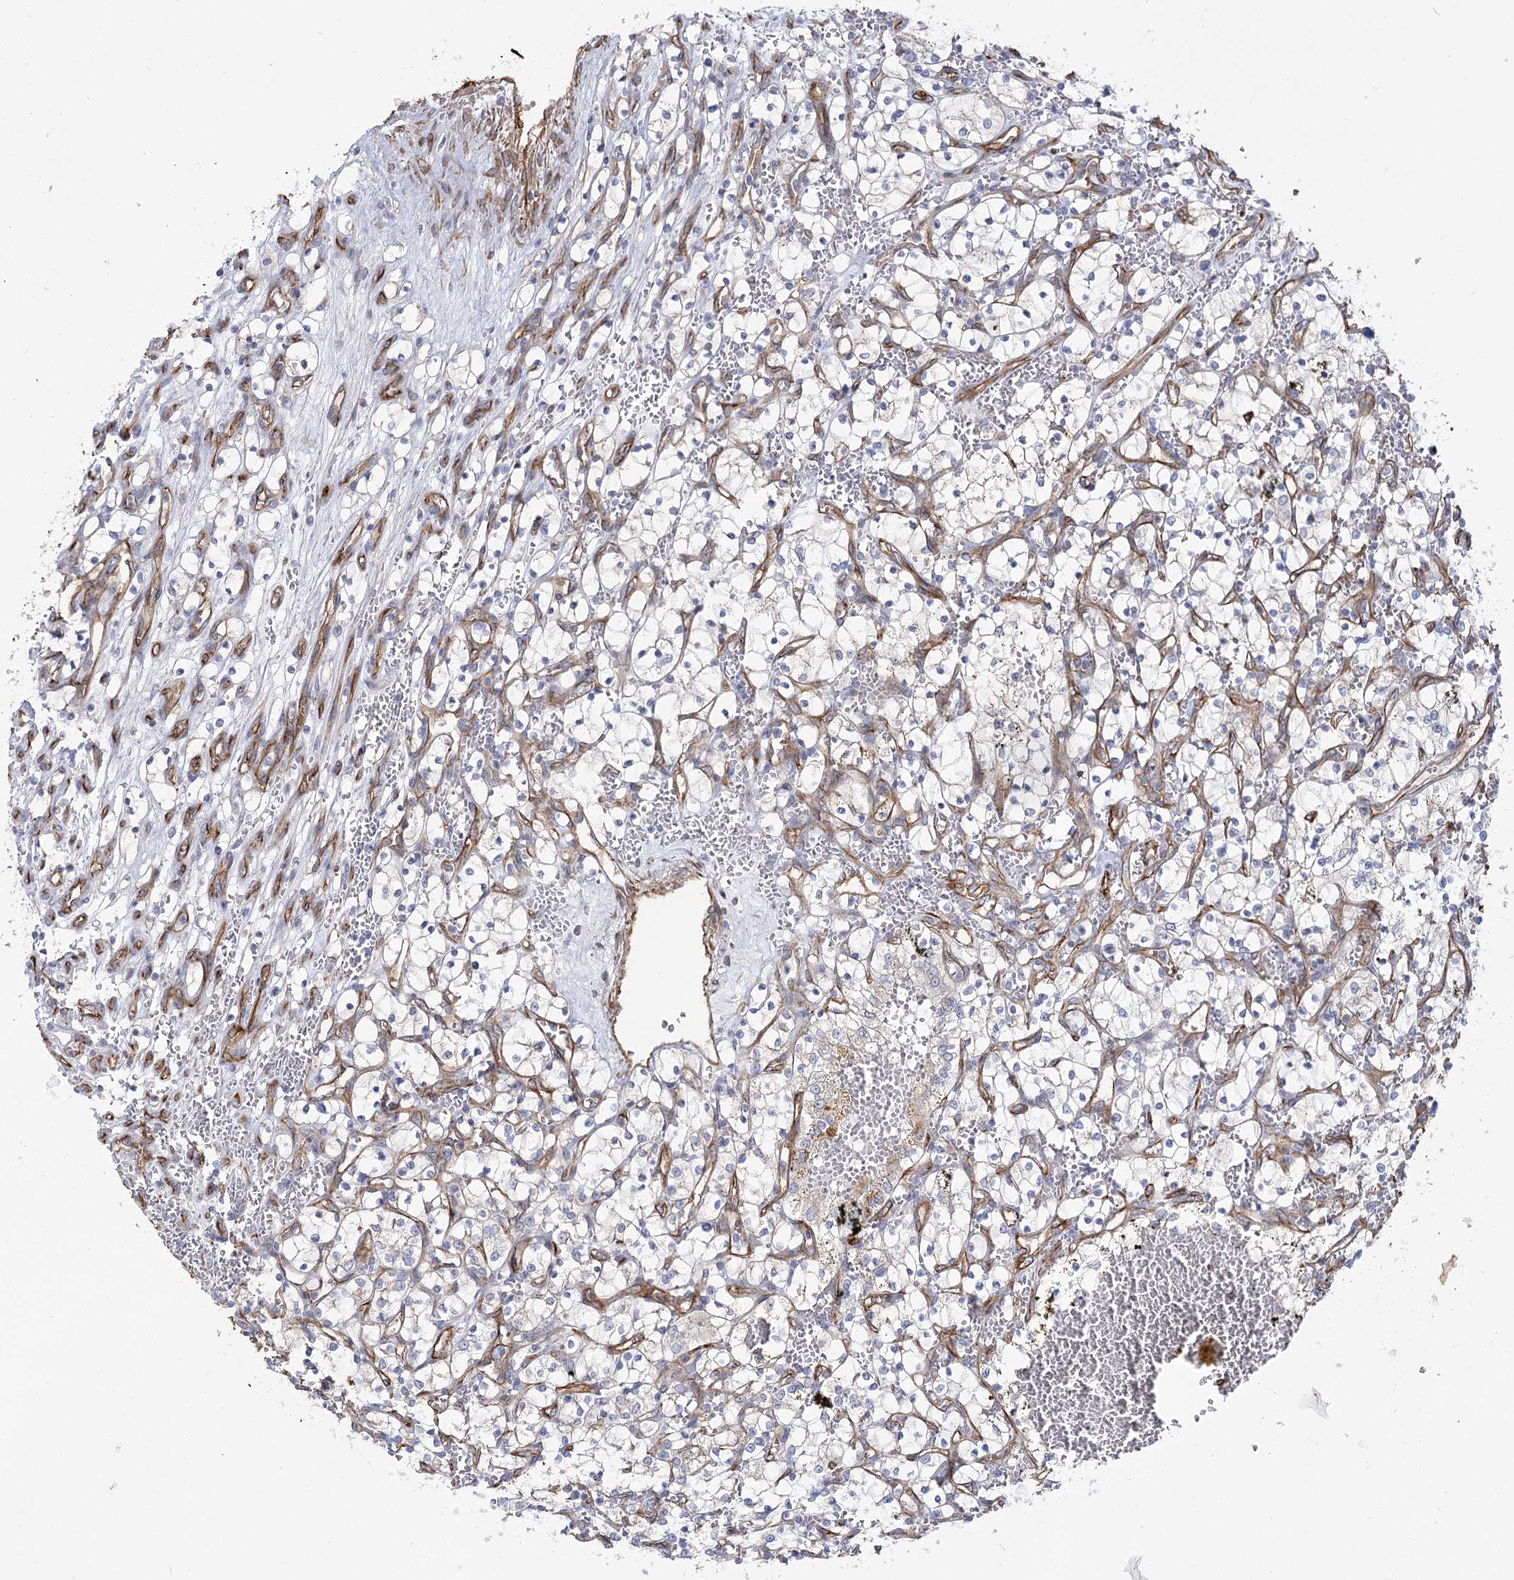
{"staining": {"intensity": "negative", "quantity": "none", "location": "none"}, "tissue": "renal cancer", "cell_type": "Tumor cells", "image_type": "cancer", "snomed": [{"axis": "morphology", "description": "Adenocarcinoma, NOS"}, {"axis": "topography", "description": "Kidney"}], "caption": "Adenocarcinoma (renal) was stained to show a protein in brown. There is no significant positivity in tumor cells.", "gene": "TMEM164", "patient": {"sex": "female", "age": 69}}